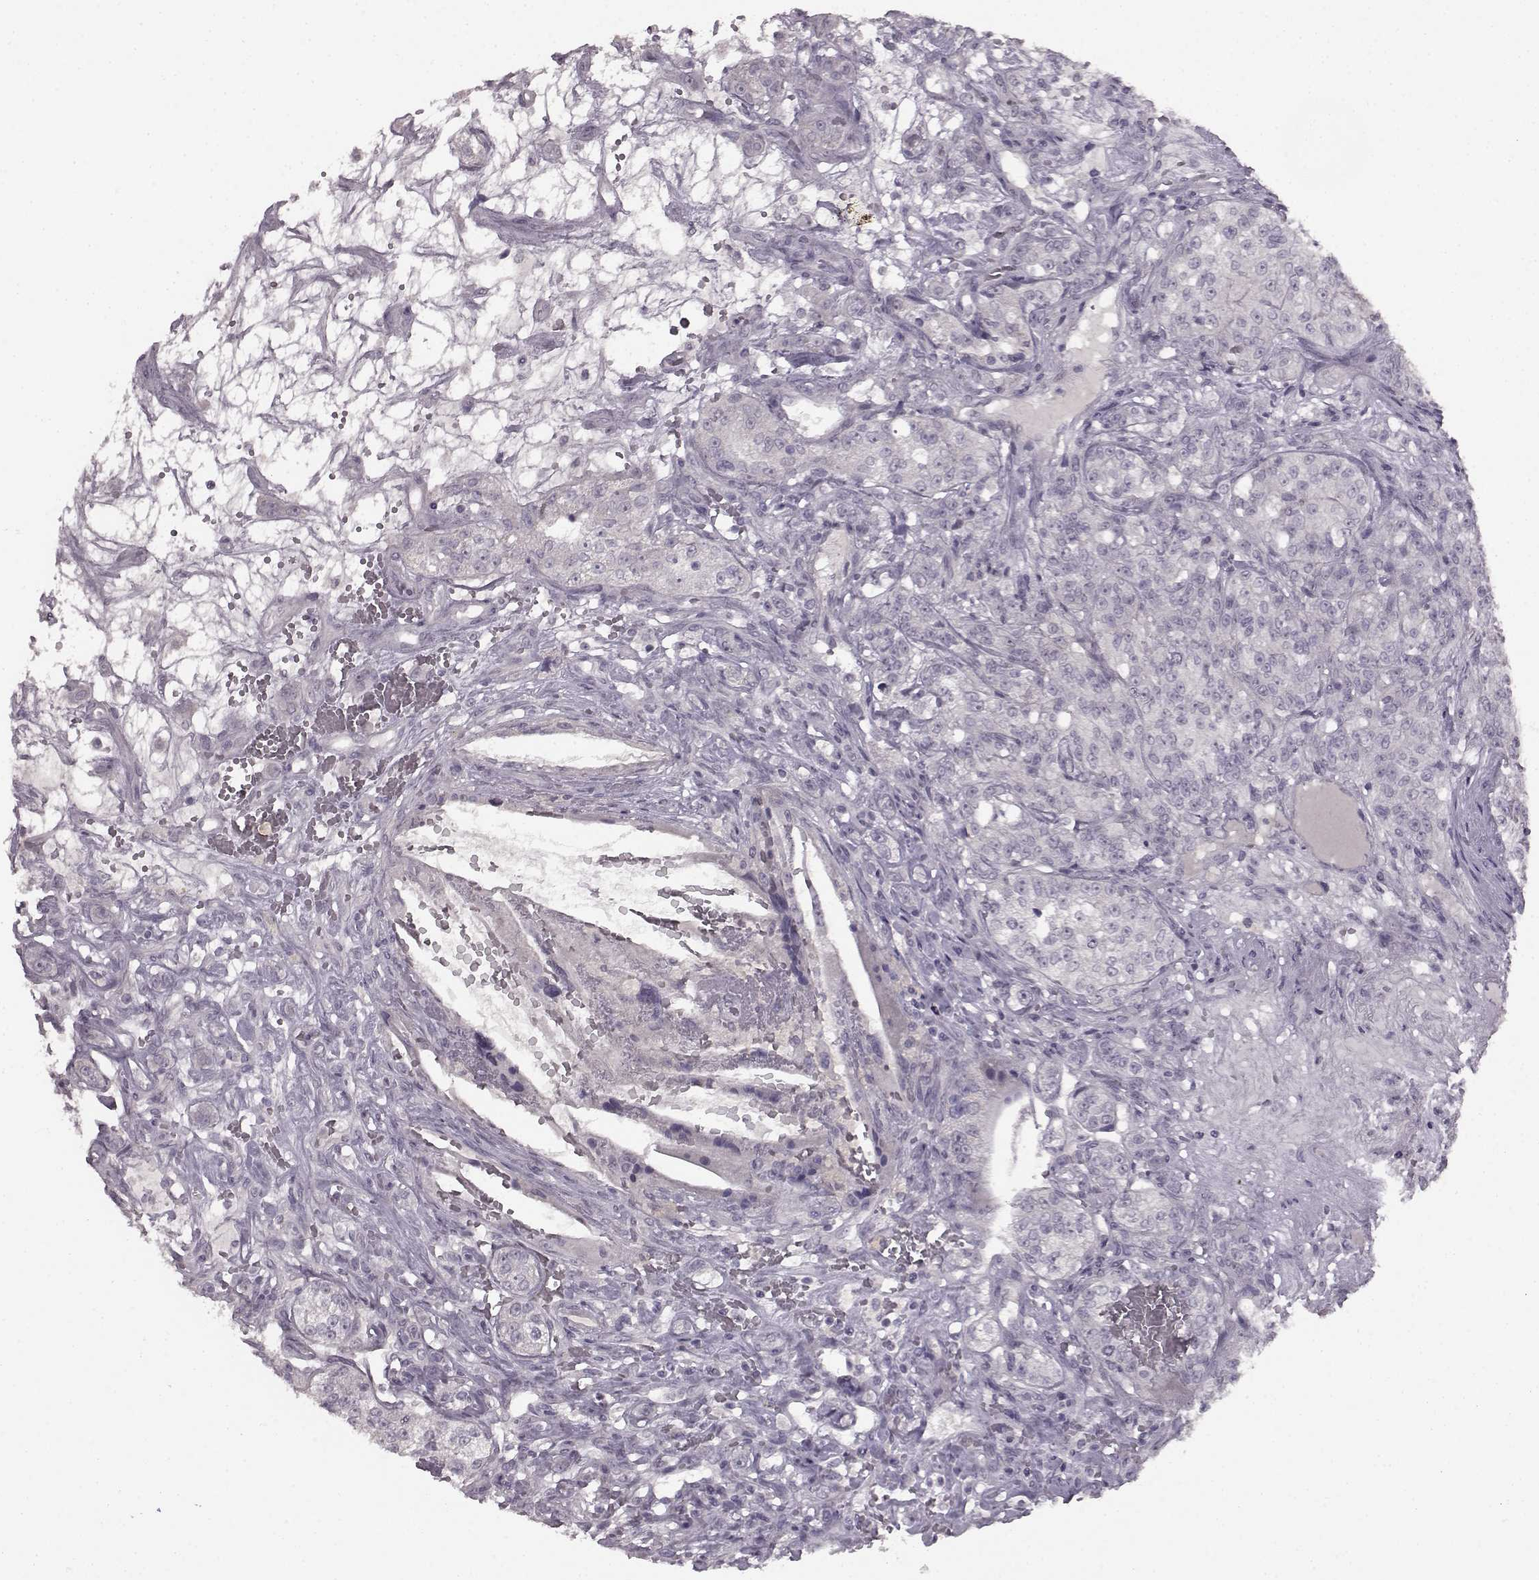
{"staining": {"intensity": "negative", "quantity": "none", "location": "none"}, "tissue": "renal cancer", "cell_type": "Tumor cells", "image_type": "cancer", "snomed": [{"axis": "morphology", "description": "Adenocarcinoma, NOS"}, {"axis": "topography", "description": "Kidney"}], "caption": "DAB immunohistochemical staining of human adenocarcinoma (renal) demonstrates no significant positivity in tumor cells.", "gene": "LHB", "patient": {"sex": "female", "age": 63}}